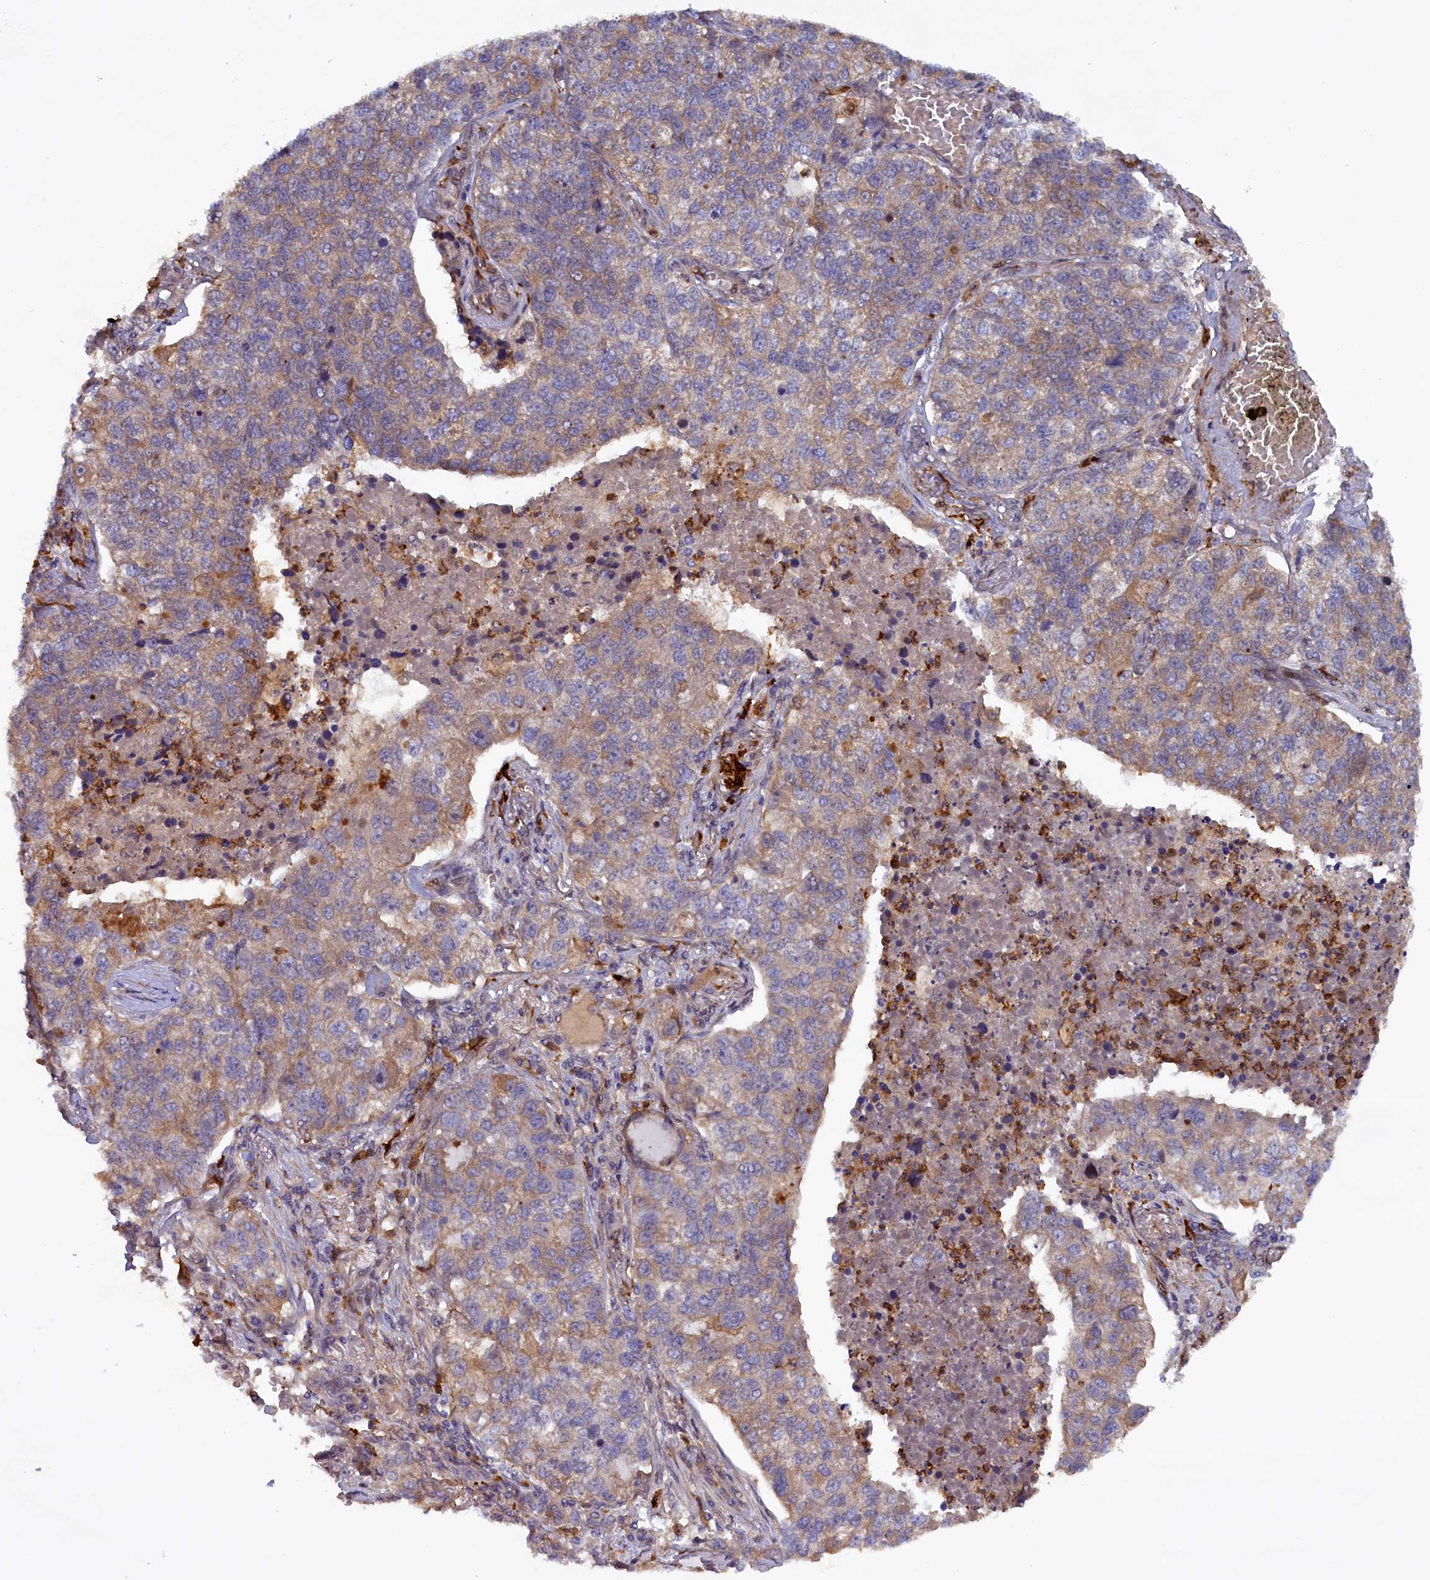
{"staining": {"intensity": "weak", "quantity": "25%-75%", "location": "cytoplasmic/membranous"}, "tissue": "lung cancer", "cell_type": "Tumor cells", "image_type": "cancer", "snomed": [{"axis": "morphology", "description": "Adenocarcinoma, NOS"}, {"axis": "topography", "description": "Lung"}], "caption": "Immunohistochemical staining of adenocarcinoma (lung) exhibits weak cytoplasmic/membranous protein positivity in approximately 25%-75% of tumor cells.", "gene": "FERMT1", "patient": {"sex": "male", "age": 49}}